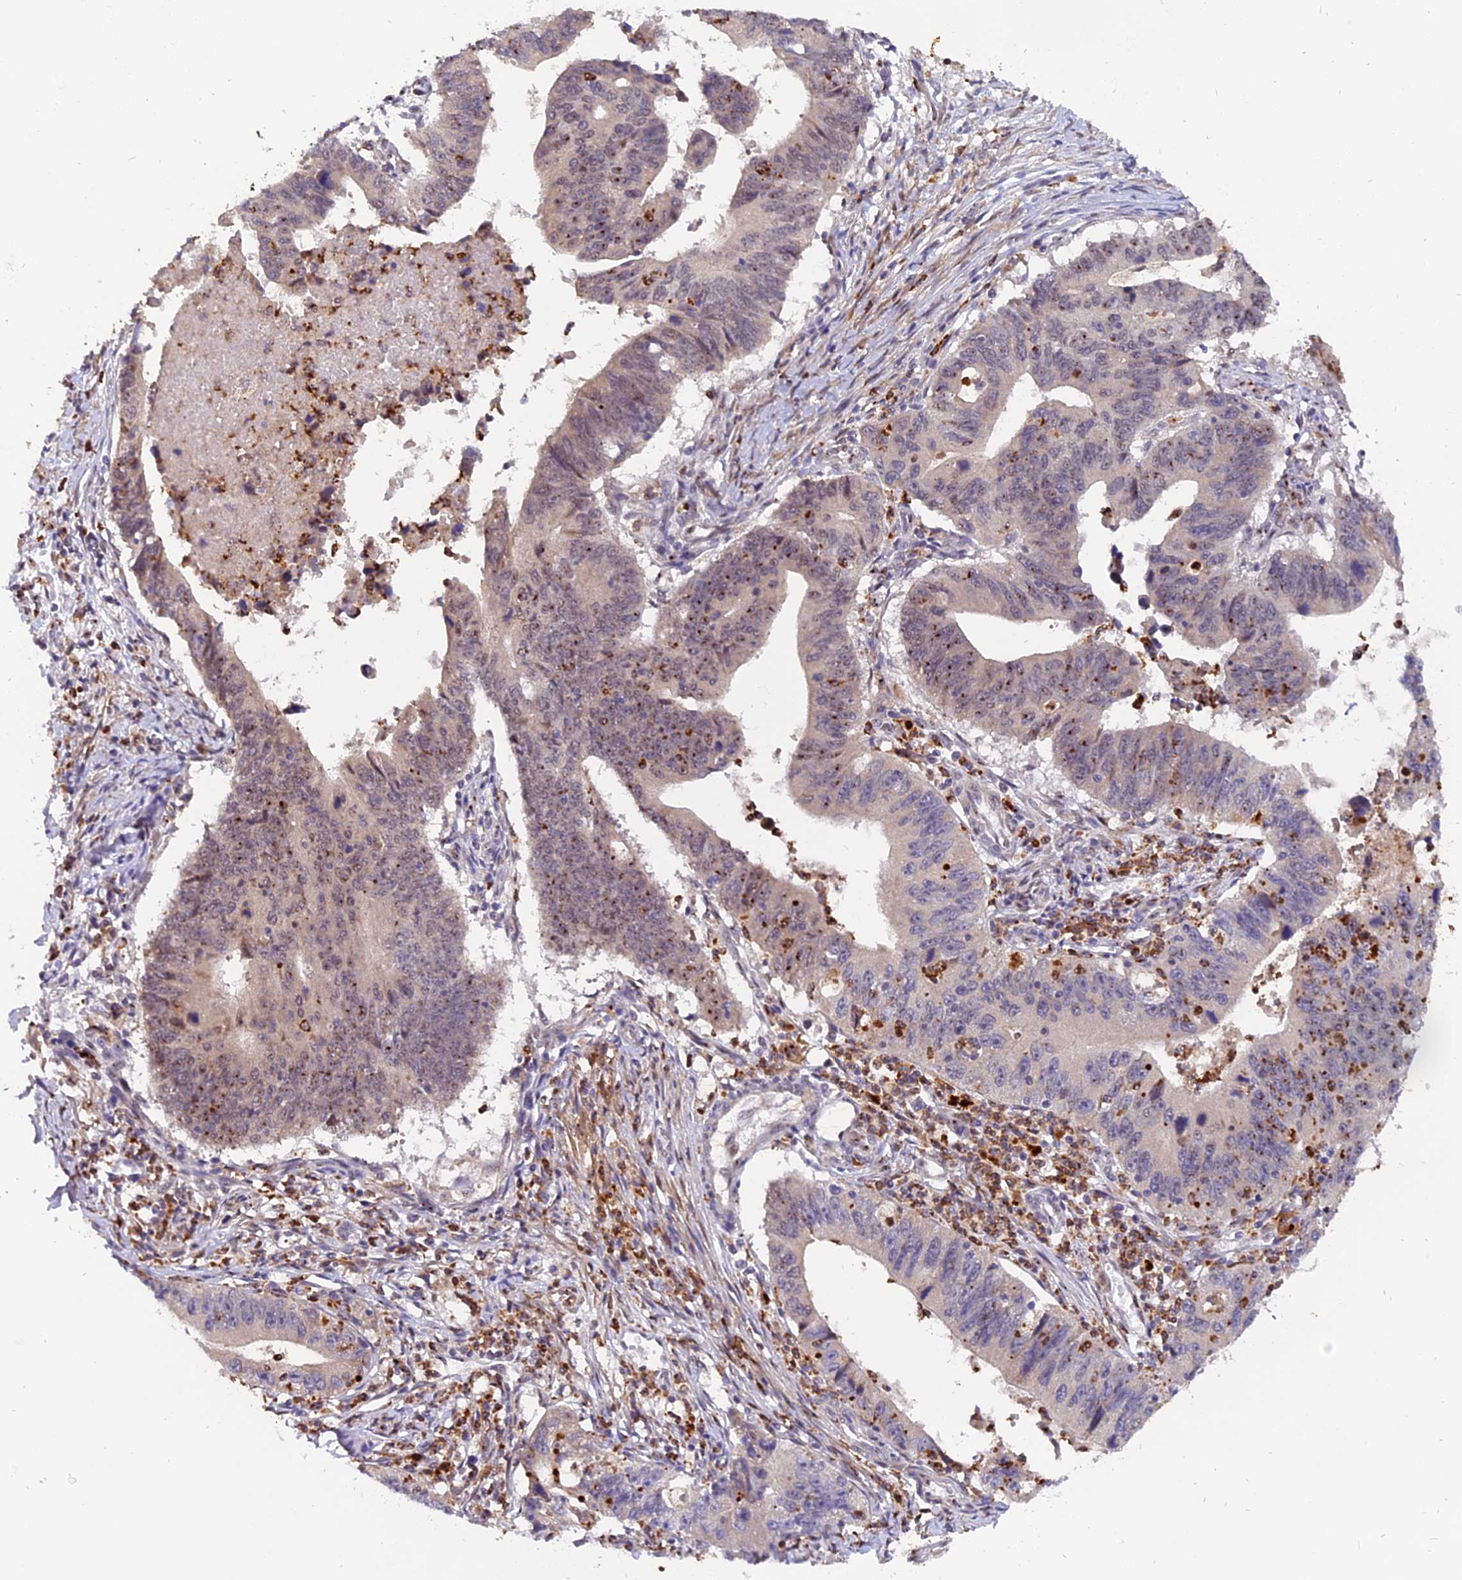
{"staining": {"intensity": "weak", "quantity": "25%-75%", "location": "nuclear"}, "tissue": "stomach cancer", "cell_type": "Tumor cells", "image_type": "cancer", "snomed": [{"axis": "morphology", "description": "Adenocarcinoma, NOS"}, {"axis": "topography", "description": "Stomach"}], "caption": "Immunohistochemical staining of stomach adenocarcinoma reveals low levels of weak nuclear positivity in about 25%-75% of tumor cells.", "gene": "FAM118B", "patient": {"sex": "male", "age": 59}}